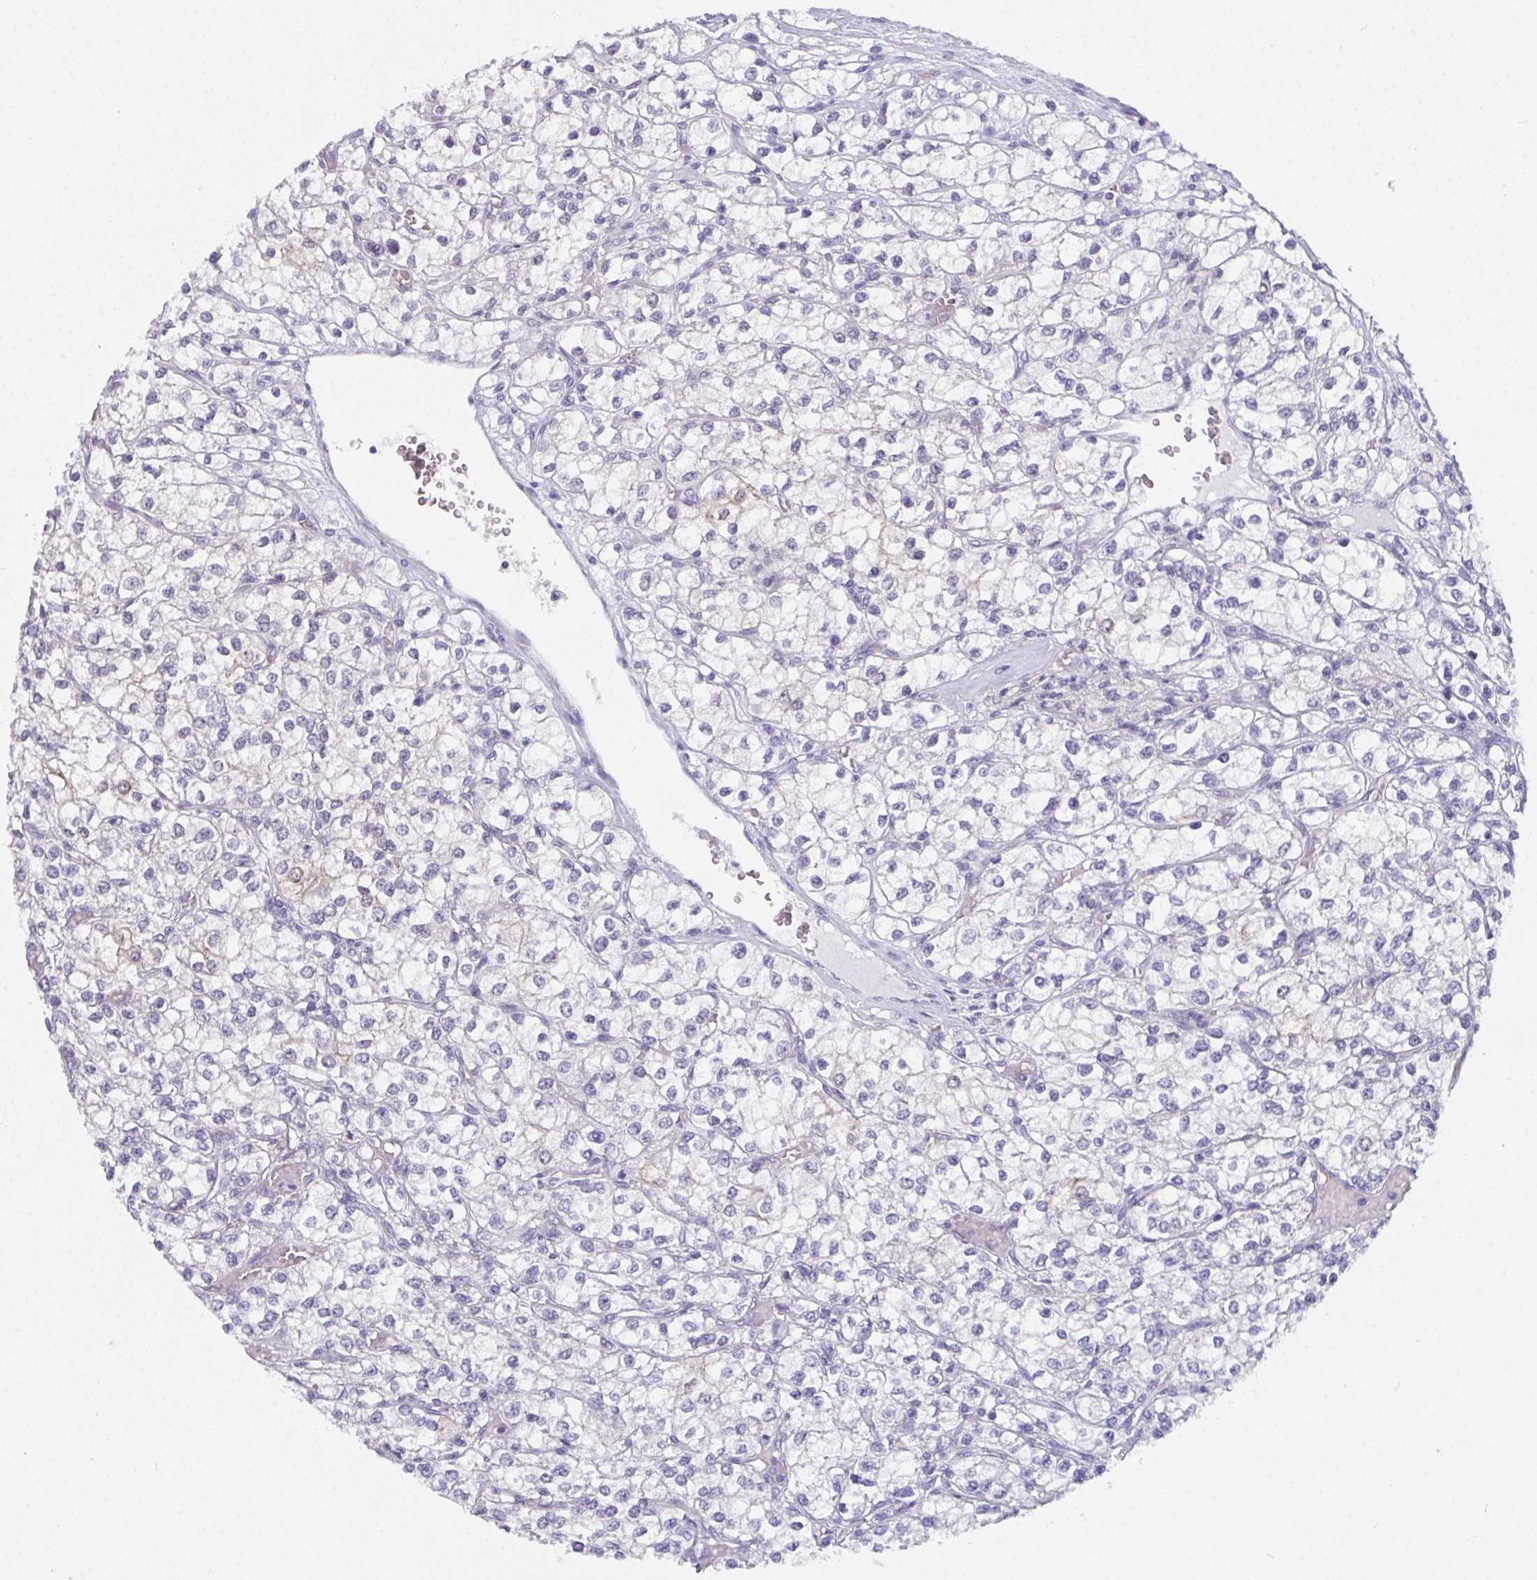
{"staining": {"intensity": "negative", "quantity": "none", "location": "none"}, "tissue": "renal cancer", "cell_type": "Tumor cells", "image_type": "cancer", "snomed": [{"axis": "morphology", "description": "Adenocarcinoma, NOS"}, {"axis": "topography", "description": "Kidney"}], "caption": "Tumor cells are negative for brown protein staining in adenocarcinoma (renal).", "gene": "CDK13", "patient": {"sex": "male", "age": 80}}